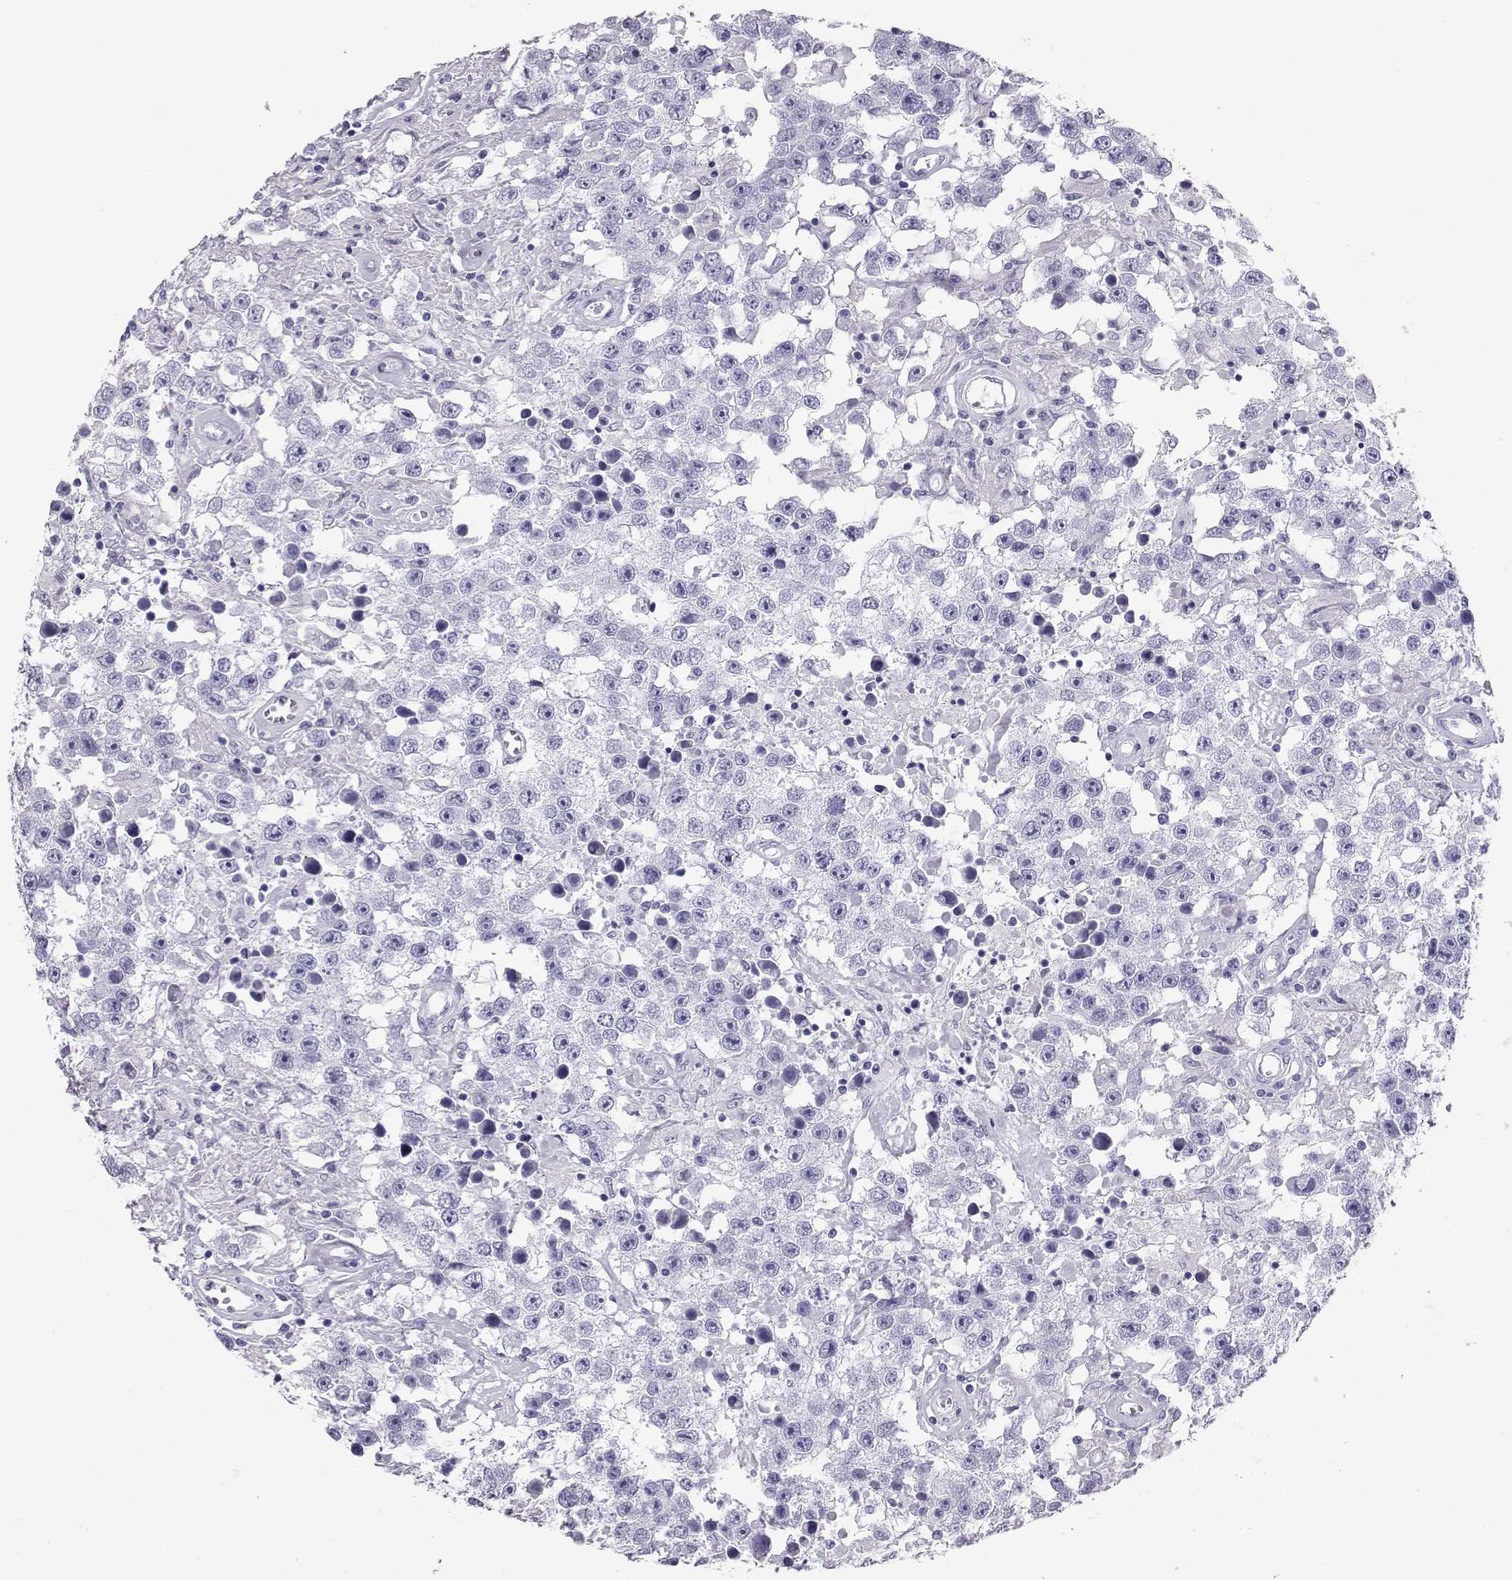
{"staining": {"intensity": "negative", "quantity": "none", "location": "none"}, "tissue": "testis cancer", "cell_type": "Tumor cells", "image_type": "cancer", "snomed": [{"axis": "morphology", "description": "Seminoma, NOS"}, {"axis": "topography", "description": "Testis"}], "caption": "A micrograph of testis cancer (seminoma) stained for a protein shows no brown staining in tumor cells. (DAB immunohistochemistry (IHC), high magnification).", "gene": "RD3", "patient": {"sex": "male", "age": 43}}